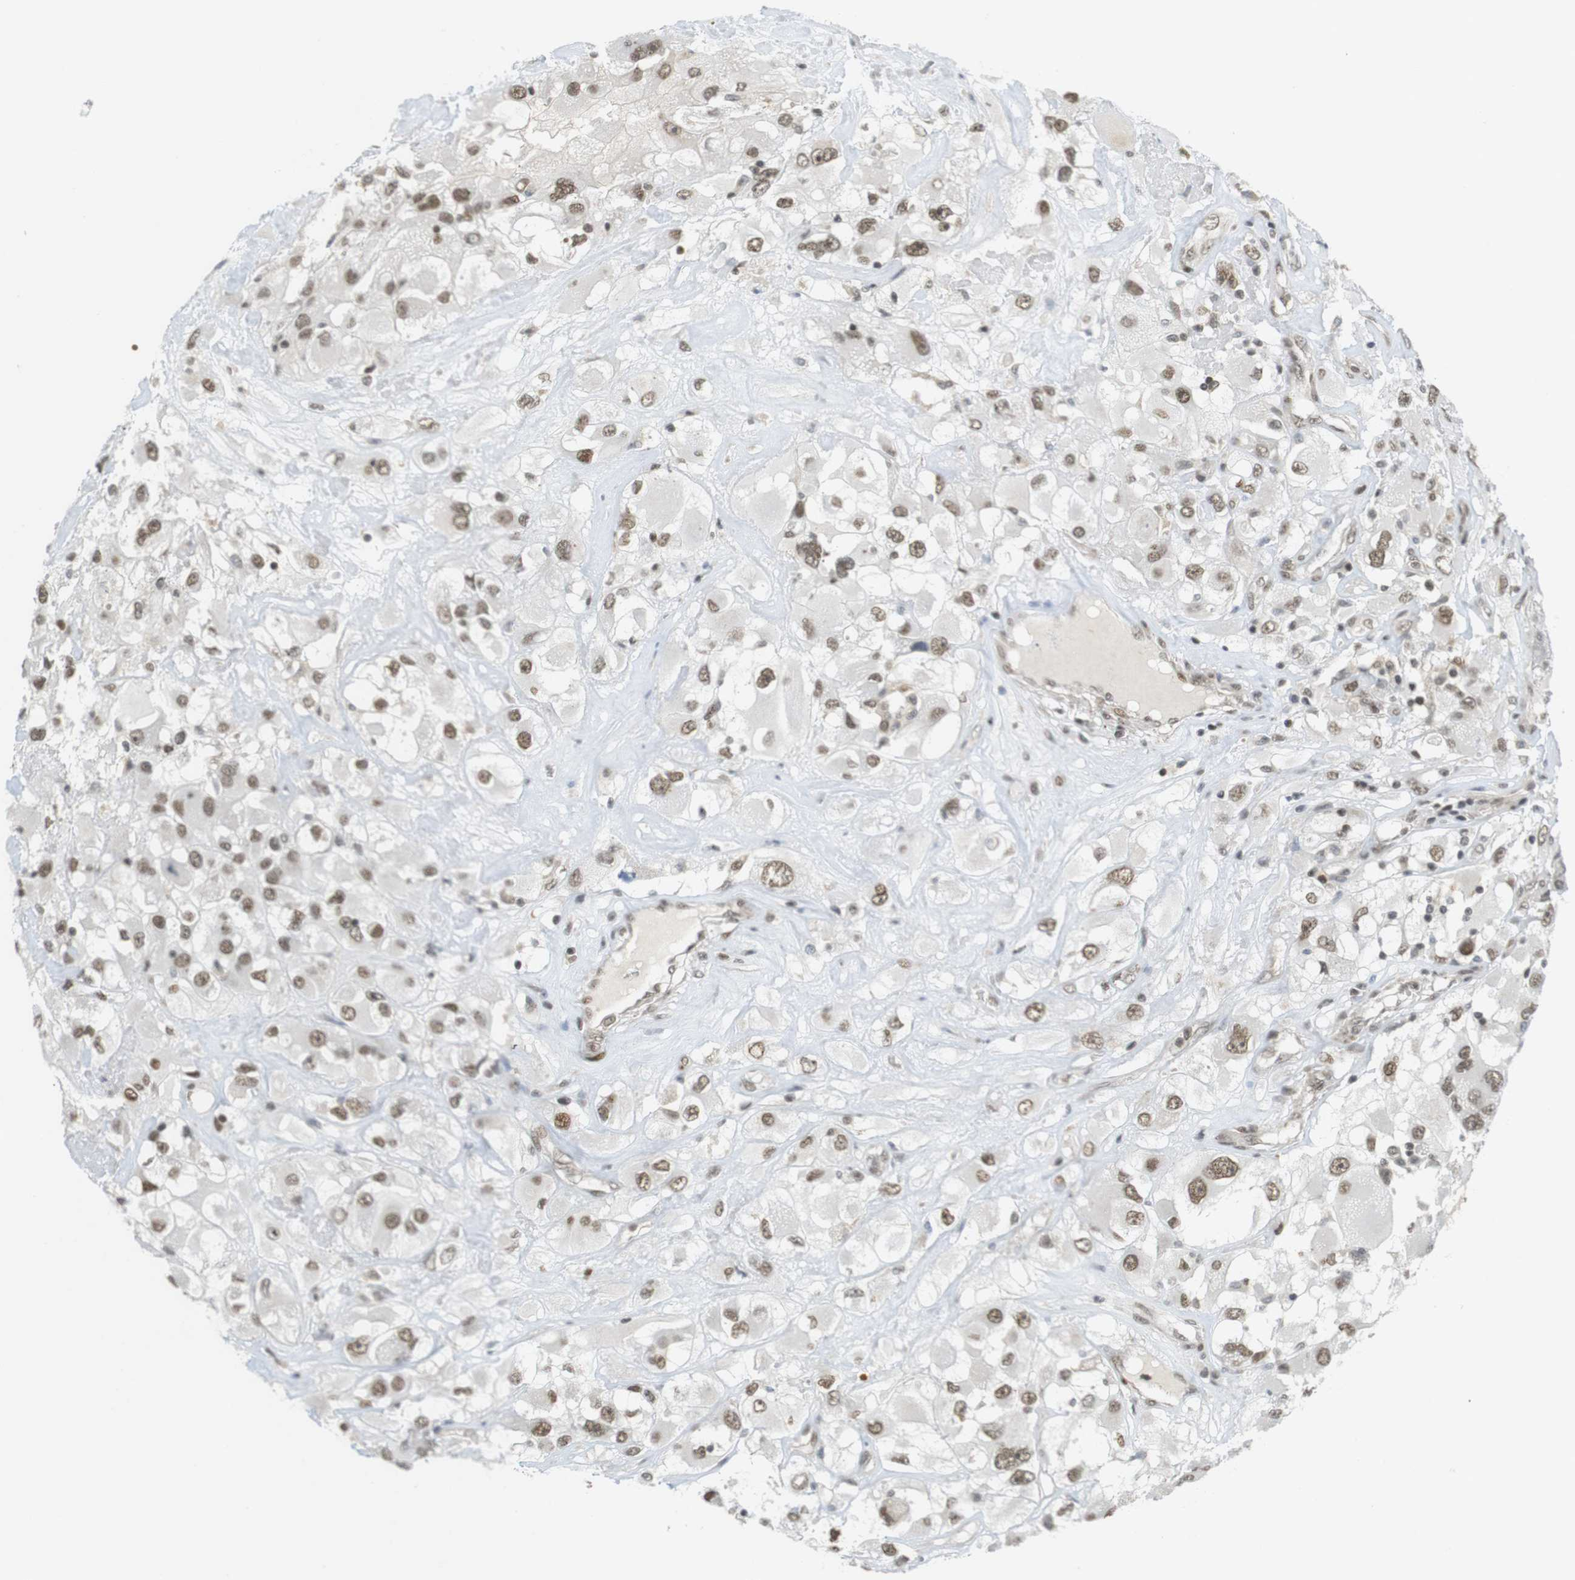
{"staining": {"intensity": "weak", "quantity": ">75%", "location": "nuclear"}, "tissue": "renal cancer", "cell_type": "Tumor cells", "image_type": "cancer", "snomed": [{"axis": "morphology", "description": "Adenocarcinoma, NOS"}, {"axis": "topography", "description": "Kidney"}], "caption": "Protein expression analysis of human renal adenocarcinoma reveals weak nuclear expression in about >75% of tumor cells. Immunohistochemistry (ihc) stains the protein in brown and the nuclei are stained blue.", "gene": "BRD4", "patient": {"sex": "female", "age": 52}}